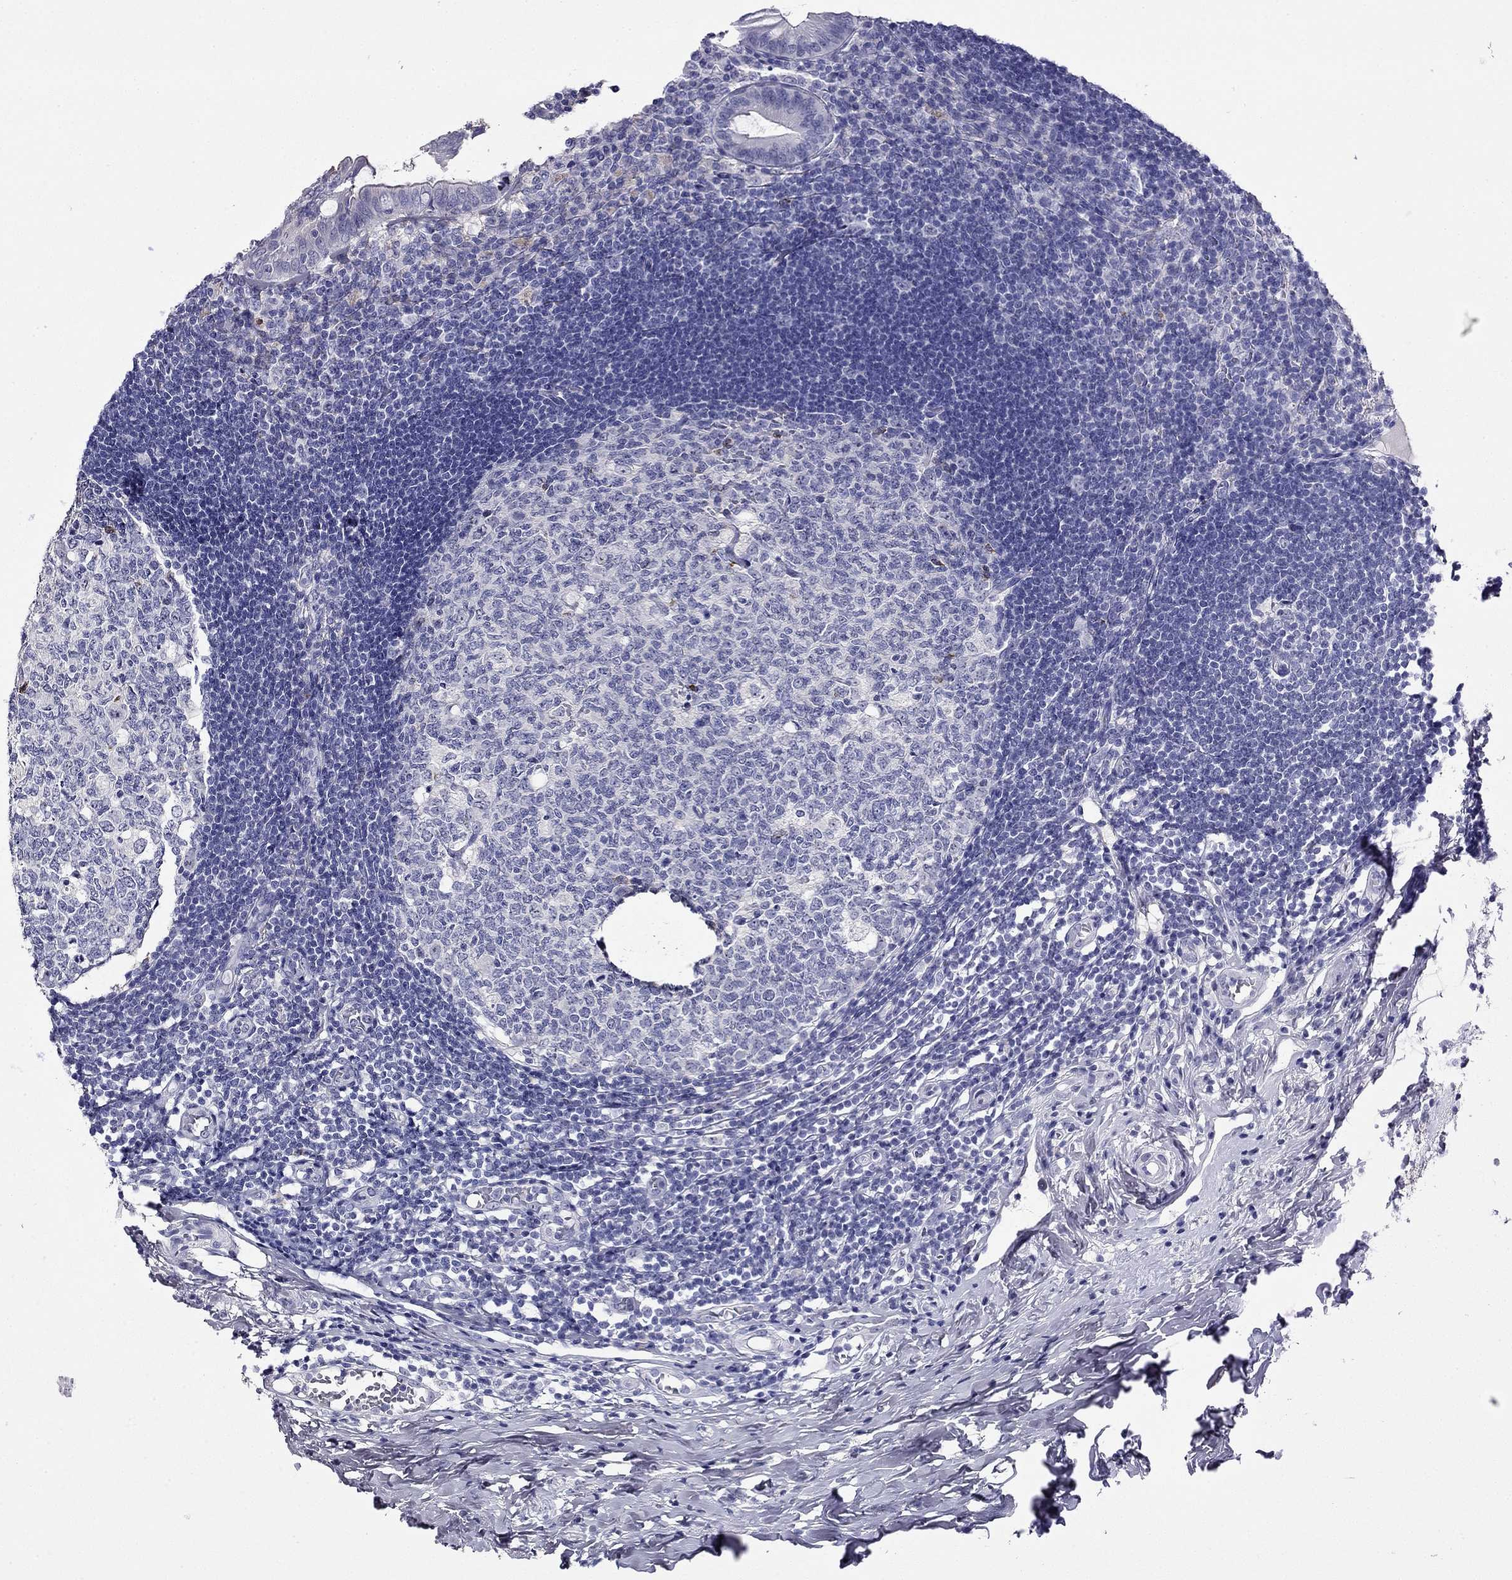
{"staining": {"intensity": "weak", "quantity": "25%-75%", "location": "cytoplasmic/membranous,nuclear"}, "tissue": "appendix", "cell_type": "Glandular cells", "image_type": "normal", "snomed": [{"axis": "morphology", "description": "Normal tissue, NOS"}, {"axis": "morphology", "description": "Inflammation, NOS"}, {"axis": "topography", "description": "Appendix"}], "caption": "Immunohistochemistry staining of benign appendix, which shows low levels of weak cytoplasmic/membranous,nuclear staining in approximately 25%-75% of glandular cells indicating weak cytoplasmic/membranous,nuclear protein expression. The staining was performed using DAB (brown) for protein detection and nuclei were counterstained in hematoxylin (blue).", "gene": "ODF4", "patient": {"sex": "male", "age": 16}}